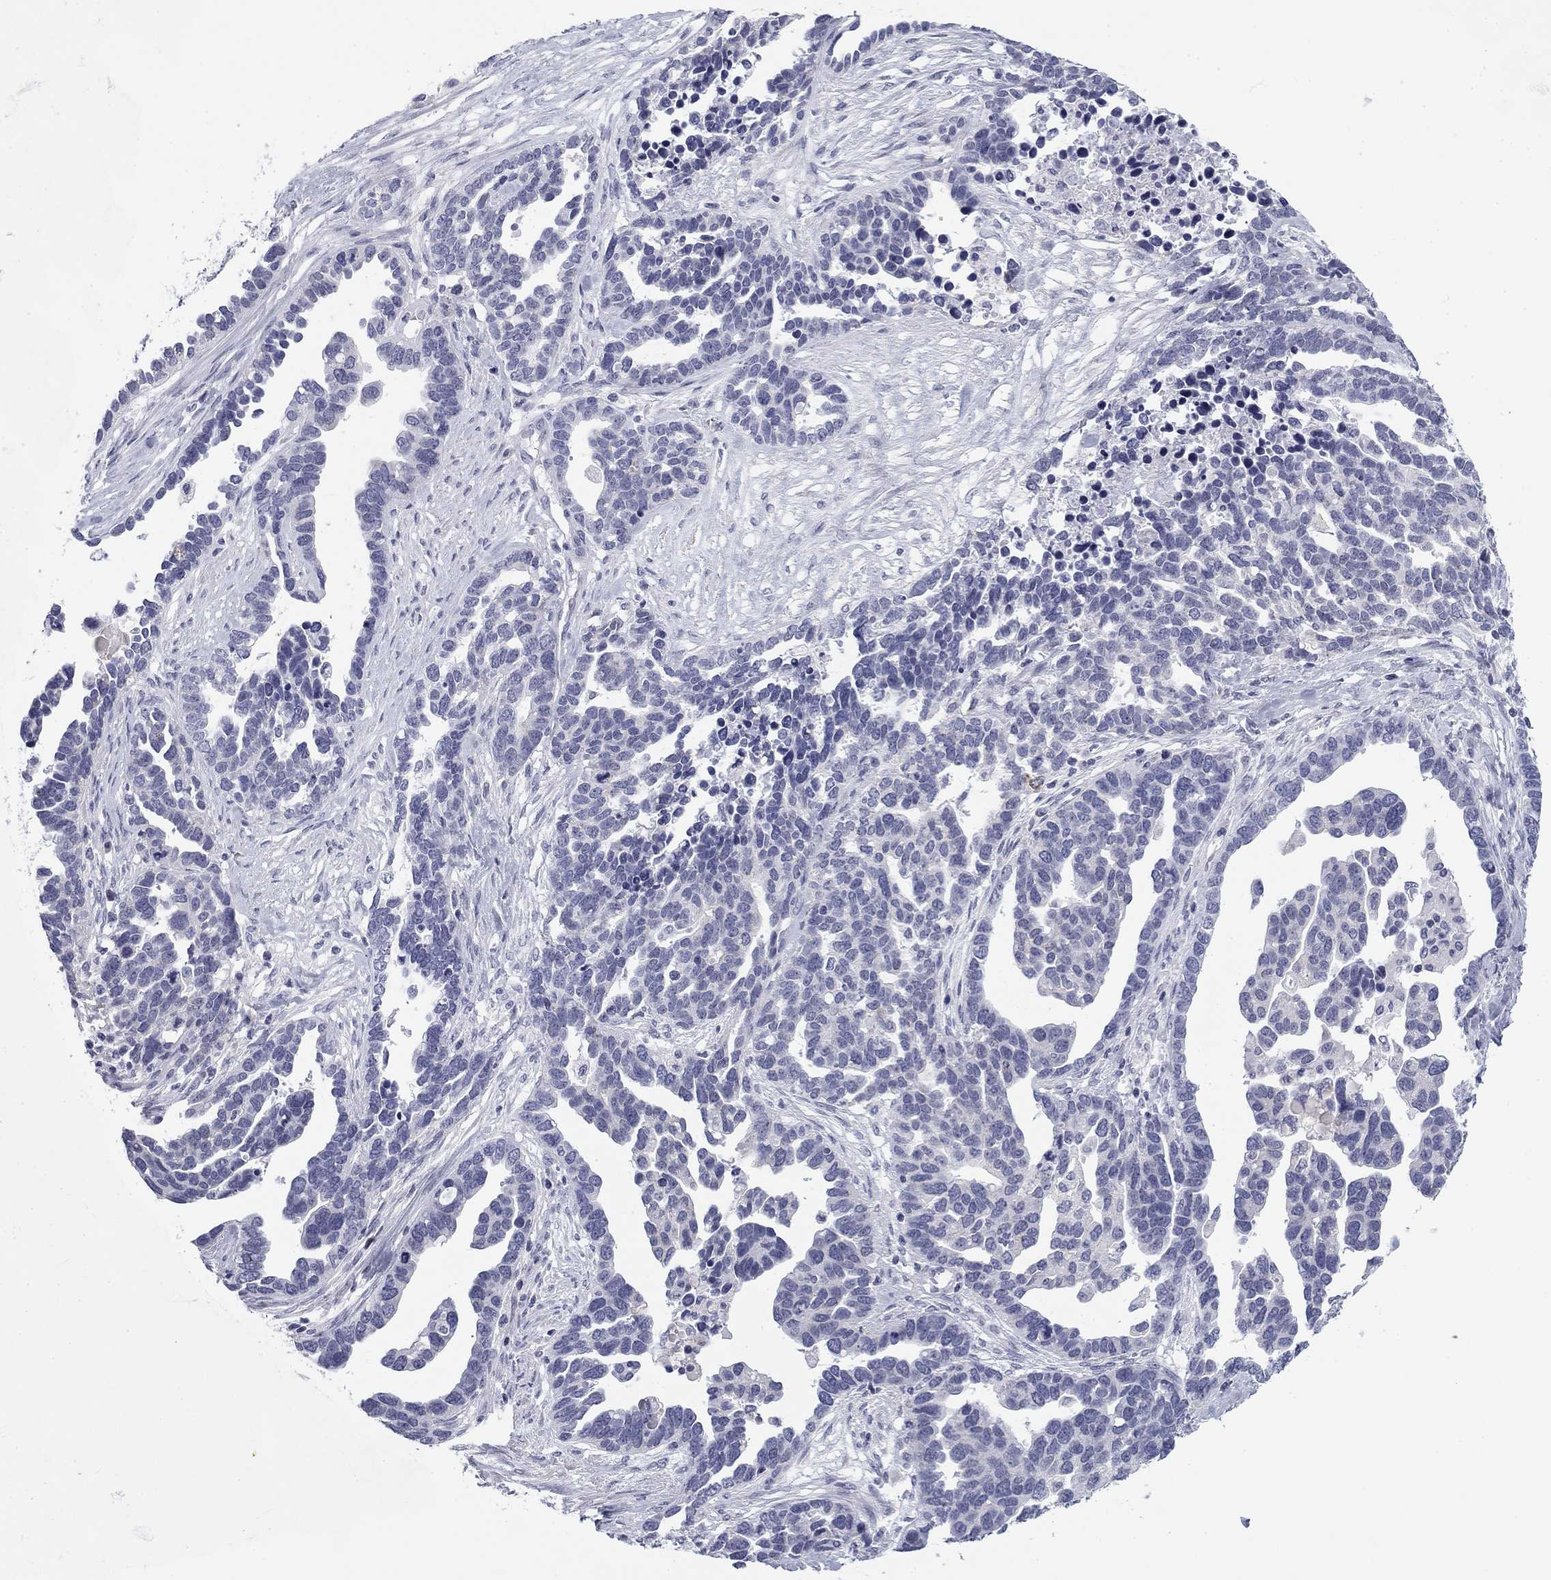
{"staining": {"intensity": "negative", "quantity": "none", "location": "none"}, "tissue": "ovarian cancer", "cell_type": "Tumor cells", "image_type": "cancer", "snomed": [{"axis": "morphology", "description": "Cystadenocarcinoma, serous, NOS"}, {"axis": "topography", "description": "Ovary"}], "caption": "A high-resolution micrograph shows IHC staining of serous cystadenocarcinoma (ovarian), which demonstrates no significant expression in tumor cells. (Immunohistochemistry (ihc), brightfield microscopy, high magnification).", "gene": "PRPH", "patient": {"sex": "female", "age": 54}}